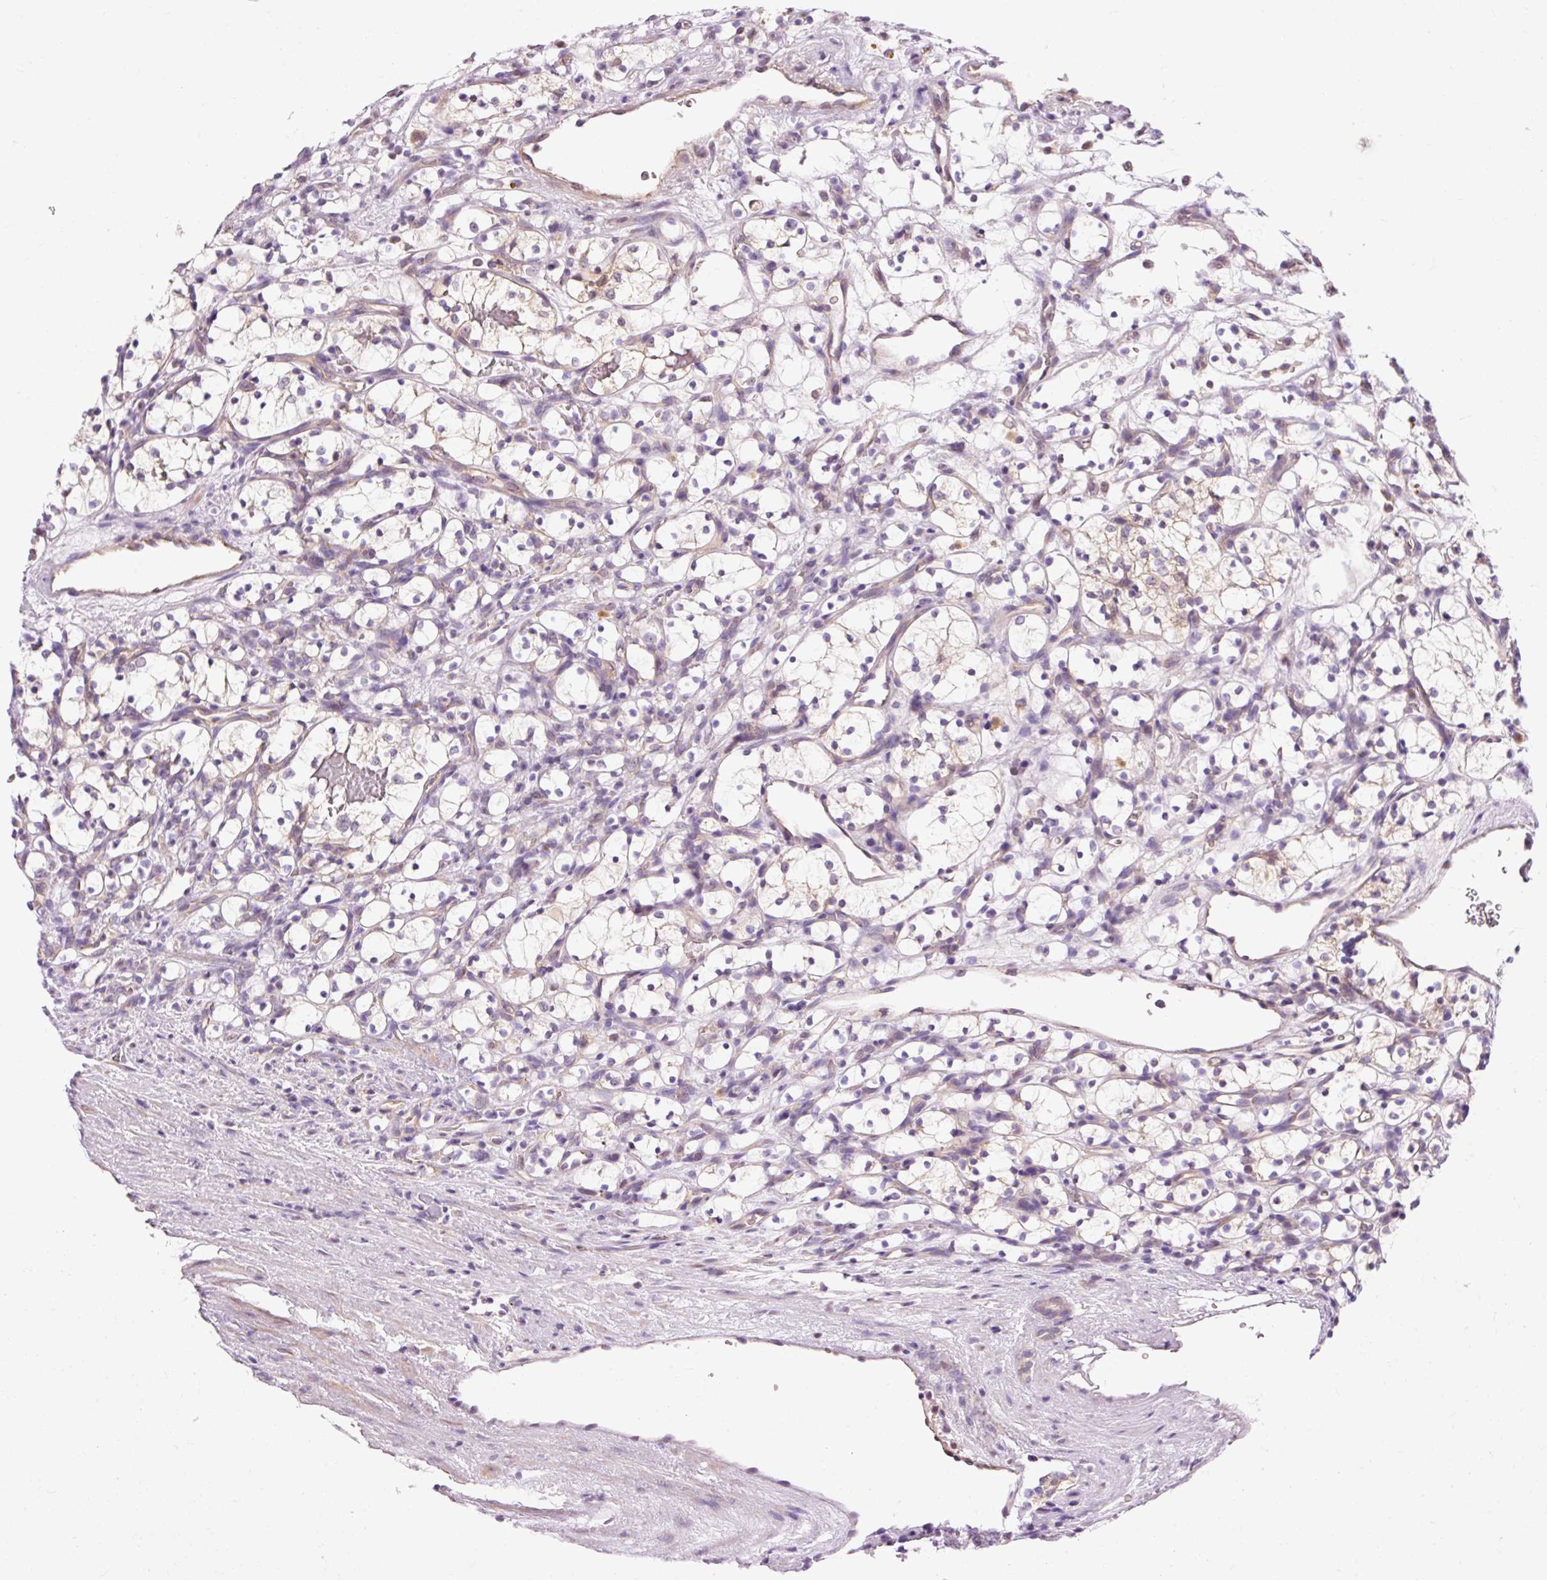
{"staining": {"intensity": "negative", "quantity": "none", "location": "none"}, "tissue": "renal cancer", "cell_type": "Tumor cells", "image_type": "cancer", "snomed": [{"axis": "morphology", "description": "Adenocarcinoma, NOS"}, {"axis": "topography", "description": "Kidney"}], "caption": "A micrograph of human renal cancer is negative for staining in tumor cells. The staining is performed using DAB brown chromogen with nuclei counter-stained in using hematoxylin.", "gene": "IMMT", "patient": {"sex": "female", "age": 69}}